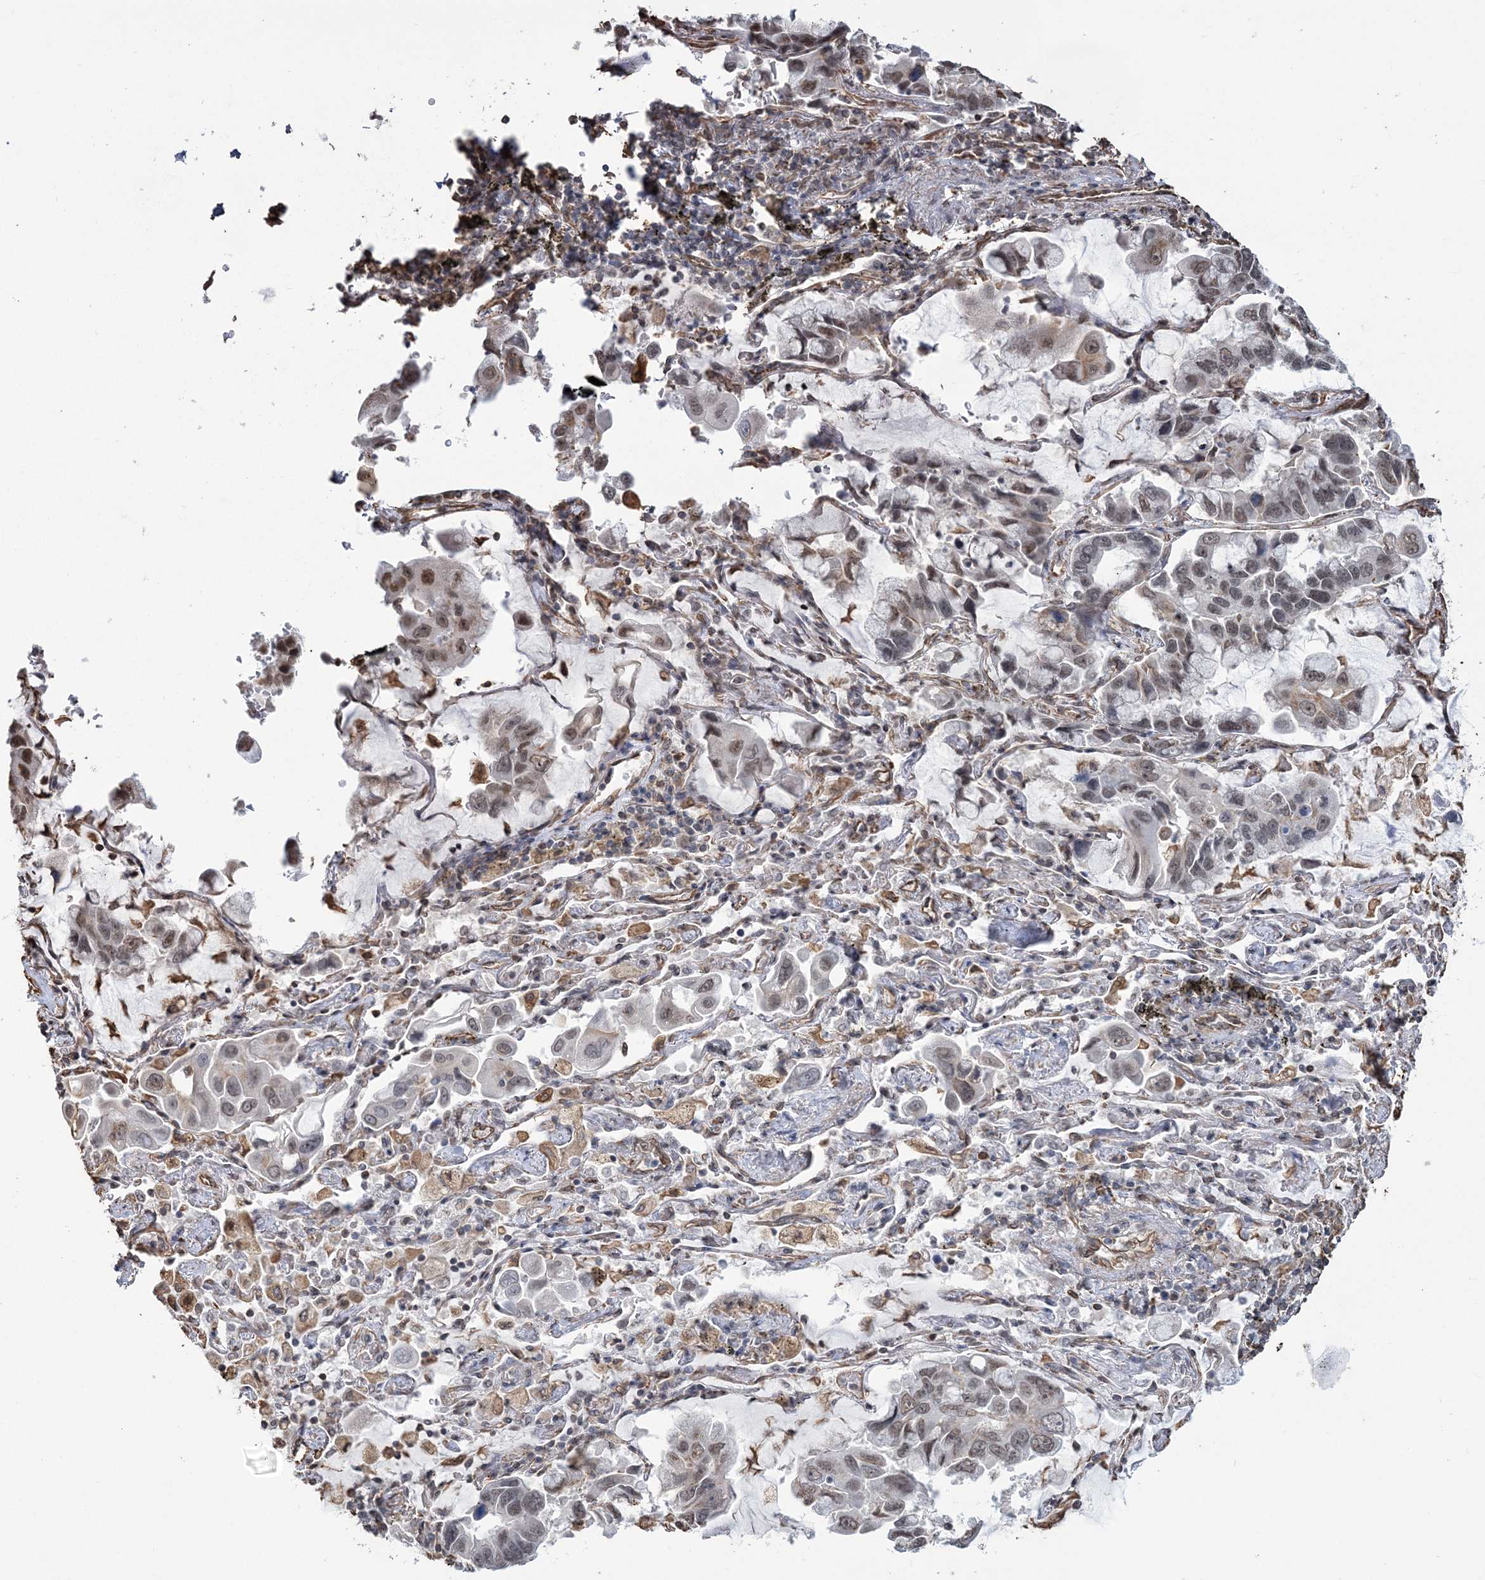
{"staining": {"intensity": "moderate", "quantity": "<25%", "location": "nuclear"}, "tissue": "lung cancer", "cell_type": "Tumor cells", "image_type": "cancer", "snomed": [{"axis": "morphology", "description": "Adenocarcinoma, NOS"}, {"axis": "topography", "description": "Lung"}], "caption": "Tumor cells reveal moderate nuclear positivity in approximately <25% of cells in lung cancer (adenocarcinoma). (Brightfield microscopy of DAB IHC at high magnification).", "gene": "ATP11B", "patient": {"sex": "male", "age": 64}}